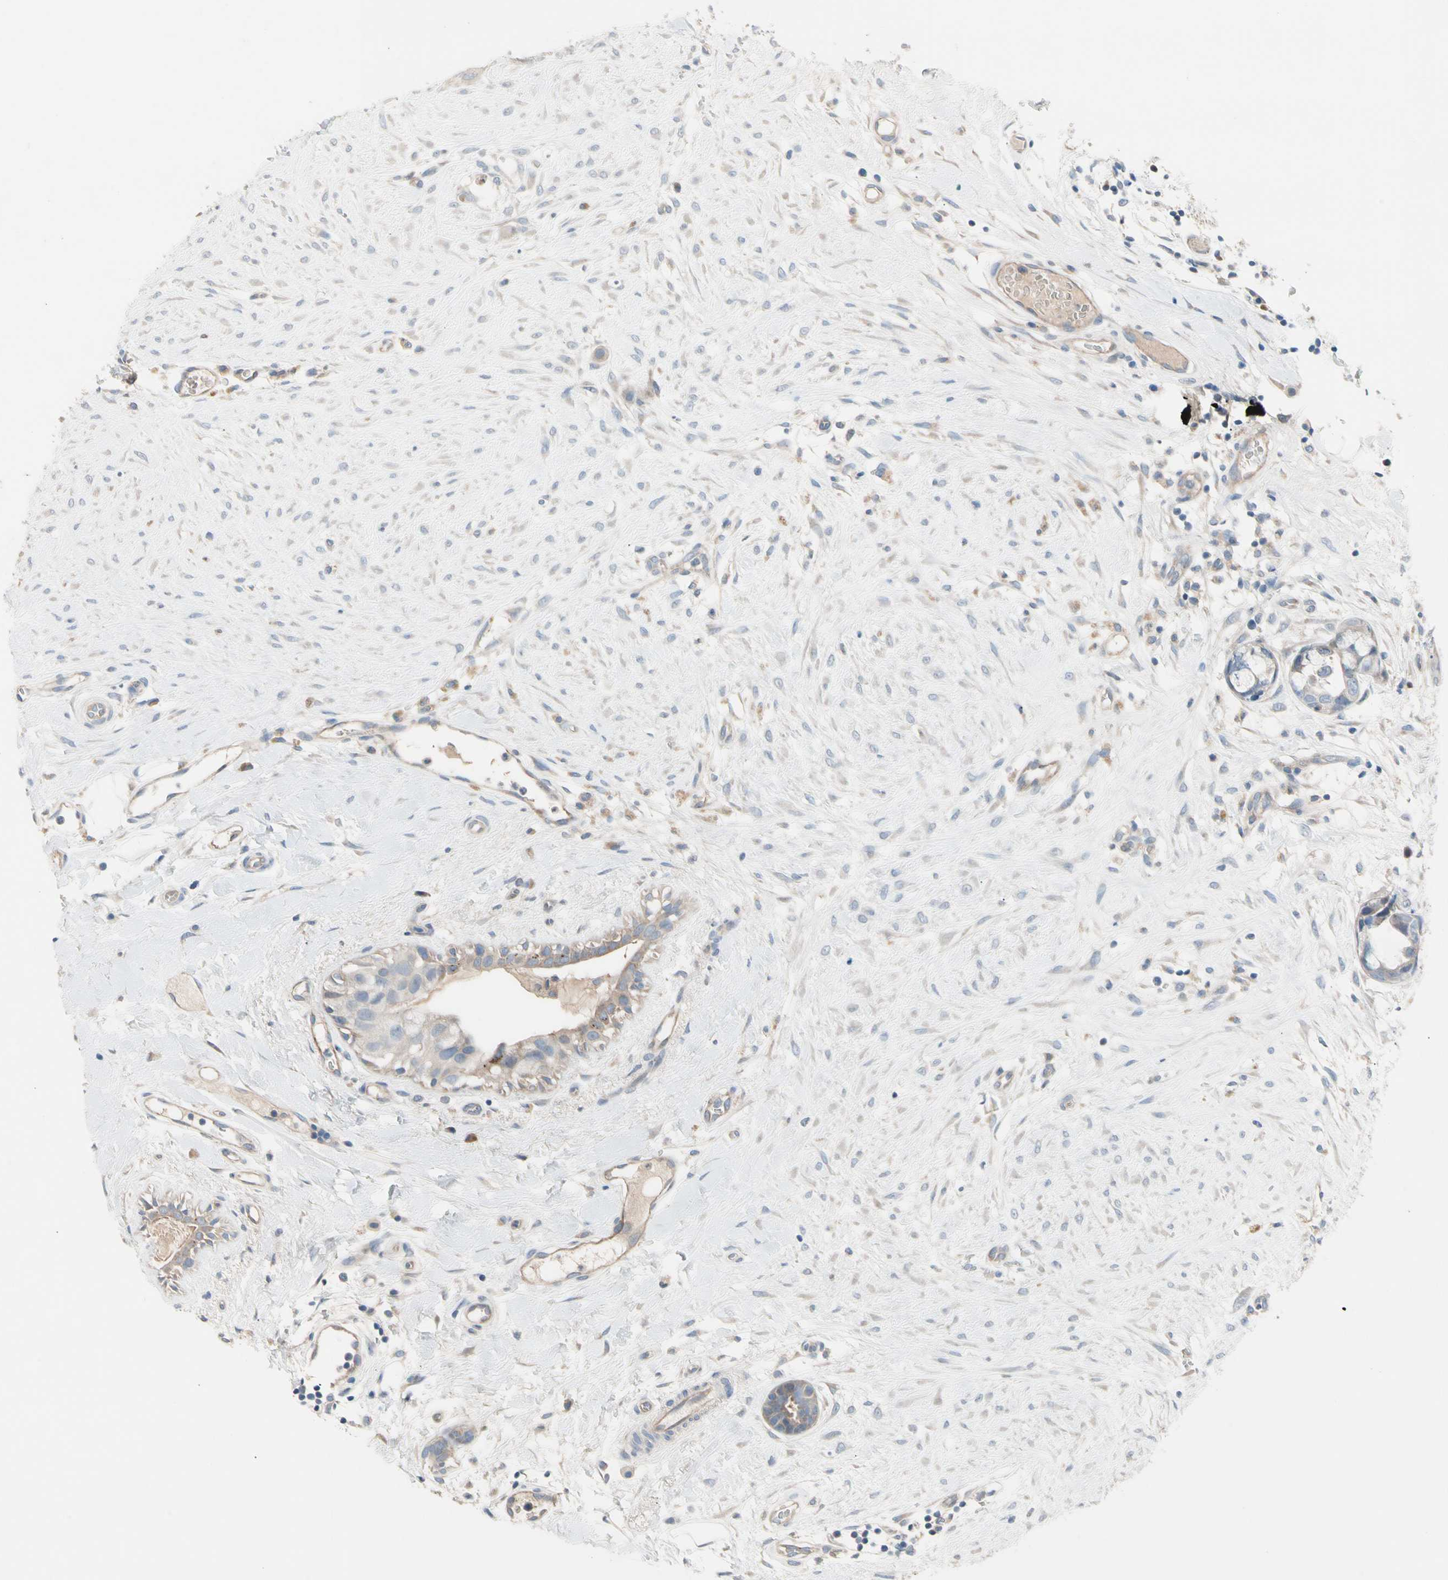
{"staining": {"intensity": "weak", "quantity": "25%-75%", "location": "cytoplasmic/membranous"}, "tissue": "breast cancer", "cell_type": "Tumor cells", "image_type": "cancer", "snomed": [{"axis": "morphology", "description": "Duct carcinoma"}, {"axis": "topography", "description": "Breast"}], "caption": "IHC micrograph of neoplastic tissue: human infiltrating ductal carcinoma (breast) stained using IHC shows low levels of weak protein expression localized specifically in the cytoplasmic/membranous of tumor cells, appearing as a cytoplasmic/membranous brown color.", "gene": "CASQ1", "patient": {"sex": "female", "age": 40}}